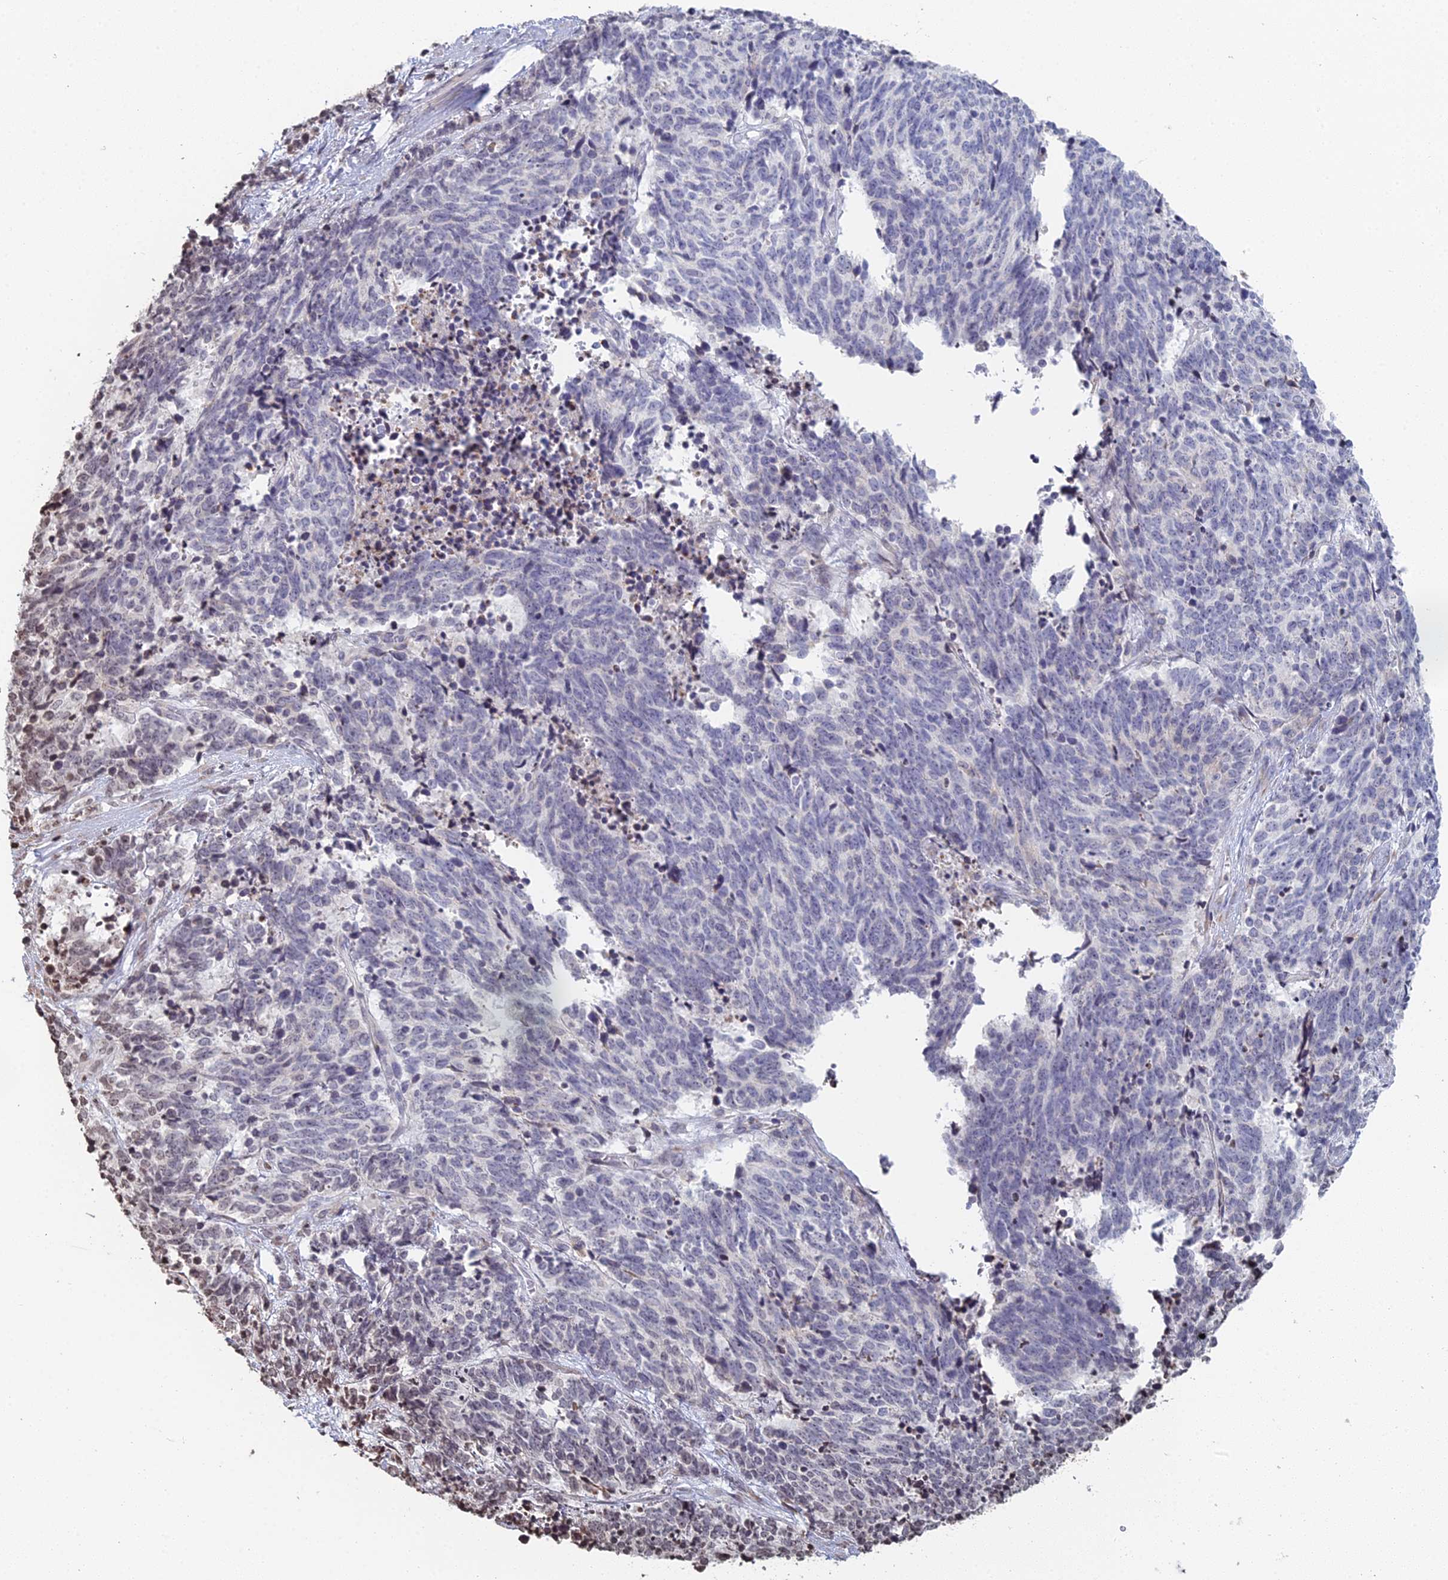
{"staining": {"intensity": "negative", "quantity": "none", "location": "none"}, "tissue": "cervical cancer", "cell_type": "Tumor cells", "image_type": "cancer", "snomed": [{"axis": "morphology", "description": "Squamous cell carcinoma, NOS"}, {"axis": "topography", "description": "Cervix"}], "caption": "Immunohistochemistry image of human cervical cancer stained for a protein (brown), which shows no expression in tumor cells.", "gene": "PRR22", "patient": {"sex": "female", "age": 29}}